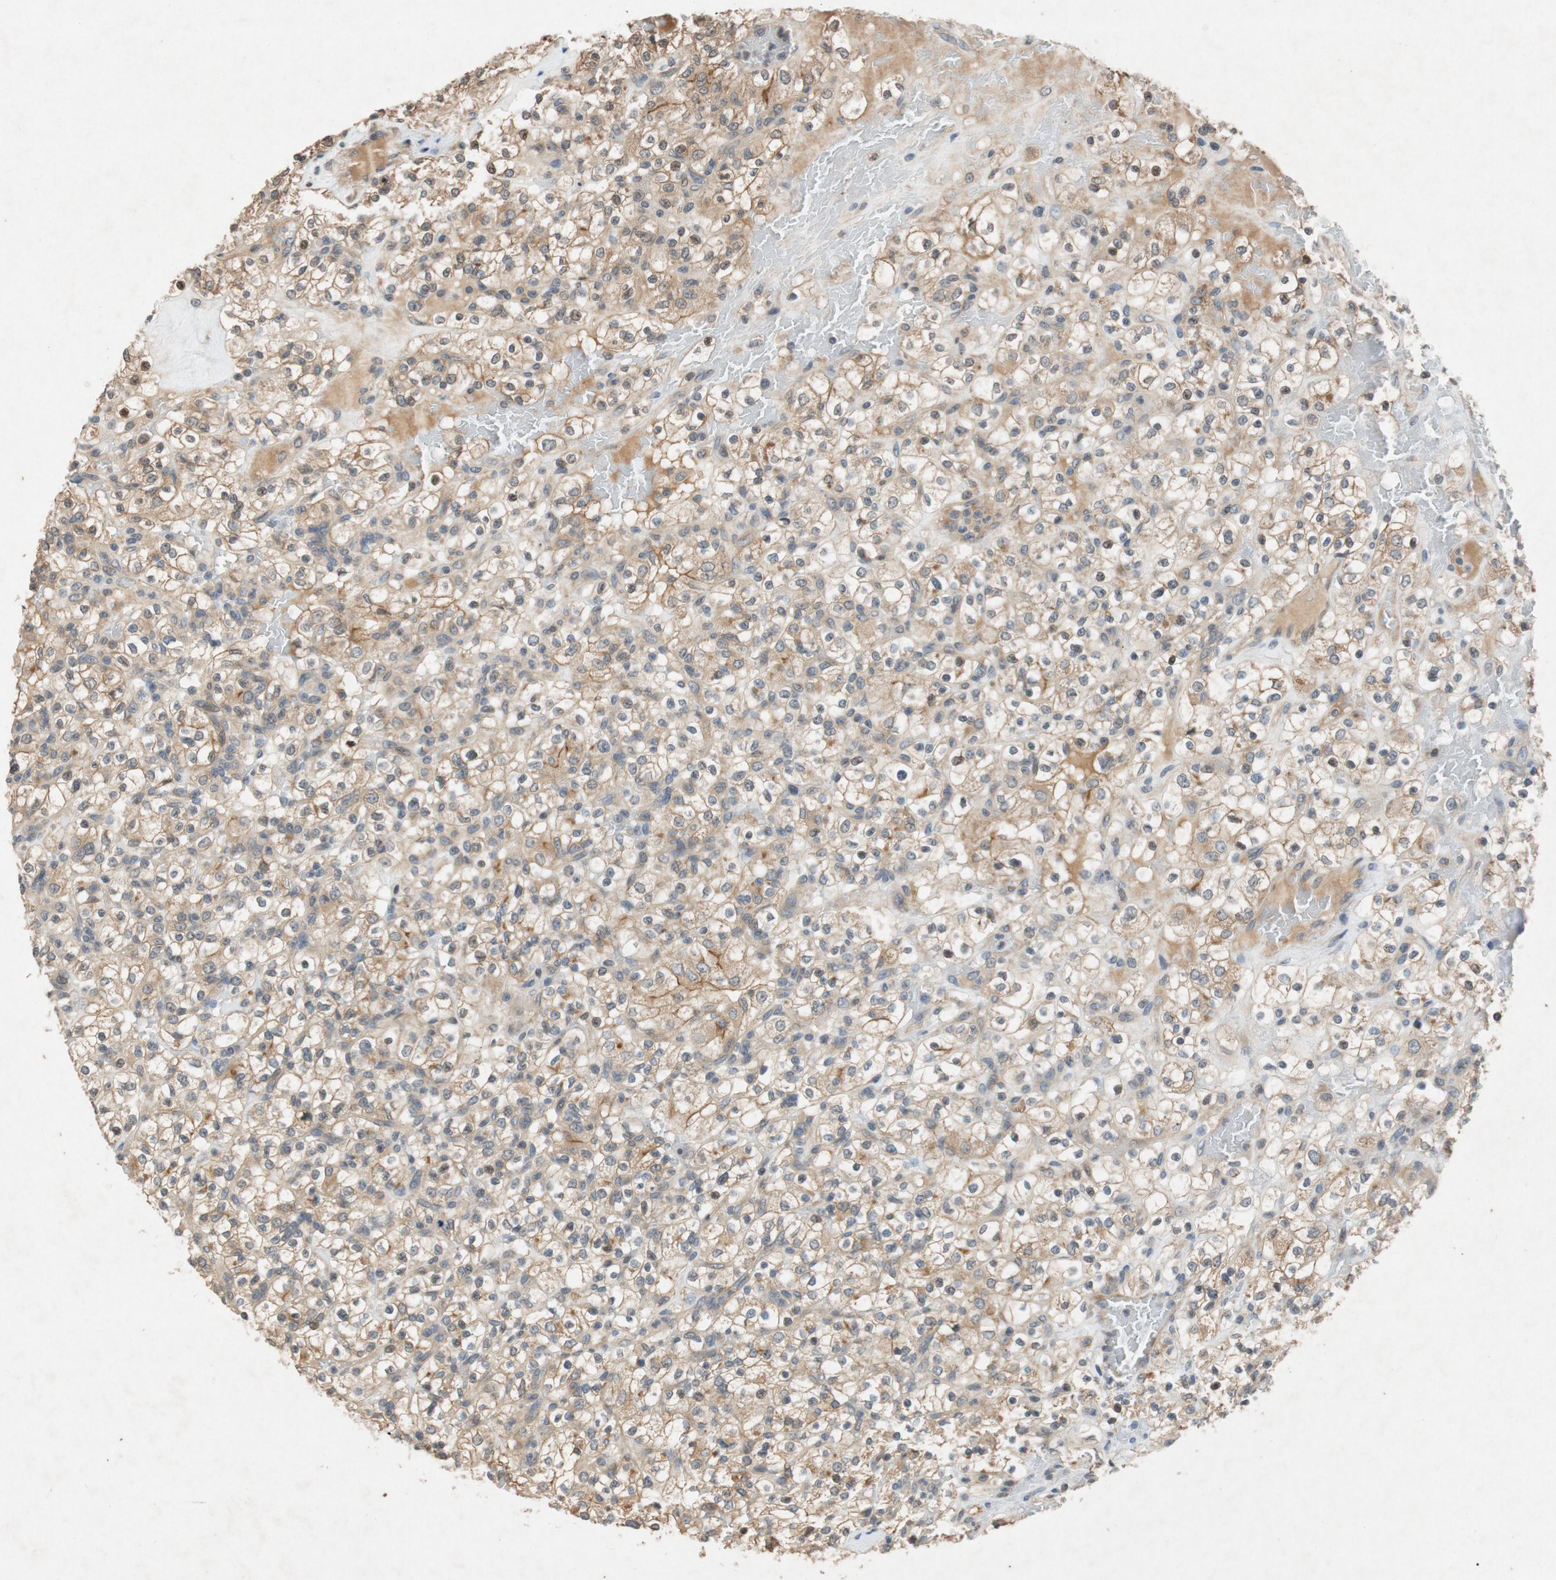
{"staining": {"intensity": "moderate", "quantity": ">75%", "location": "cytoplasmic/membranous"}, "tissue": "renal cancer", "cell_type": "Tumor cells", "image_type": "cancer", "snomed": [{"axis": "morphology", "description": "Normal tissue, NOS"}, {"axis": "morphology", "description": "Adenocarcinoma, NOS"}, {"axis": "topography", "description": "Kidney"}], "caption": "Immunohistochemistry (IHC) of renal adenocarcinoma demonstrates medium levels of moderate cytoplasmic/membranous positivity in about >75% of tumor cells. (Stains: DAB (3,3'-diaminobenzidine) in brown, nuclei in blue, Microscopy: brightfield microscopy at high magnification).", "gene": "ATP2C1", "patient": {"sex": "female", "age": 72}}